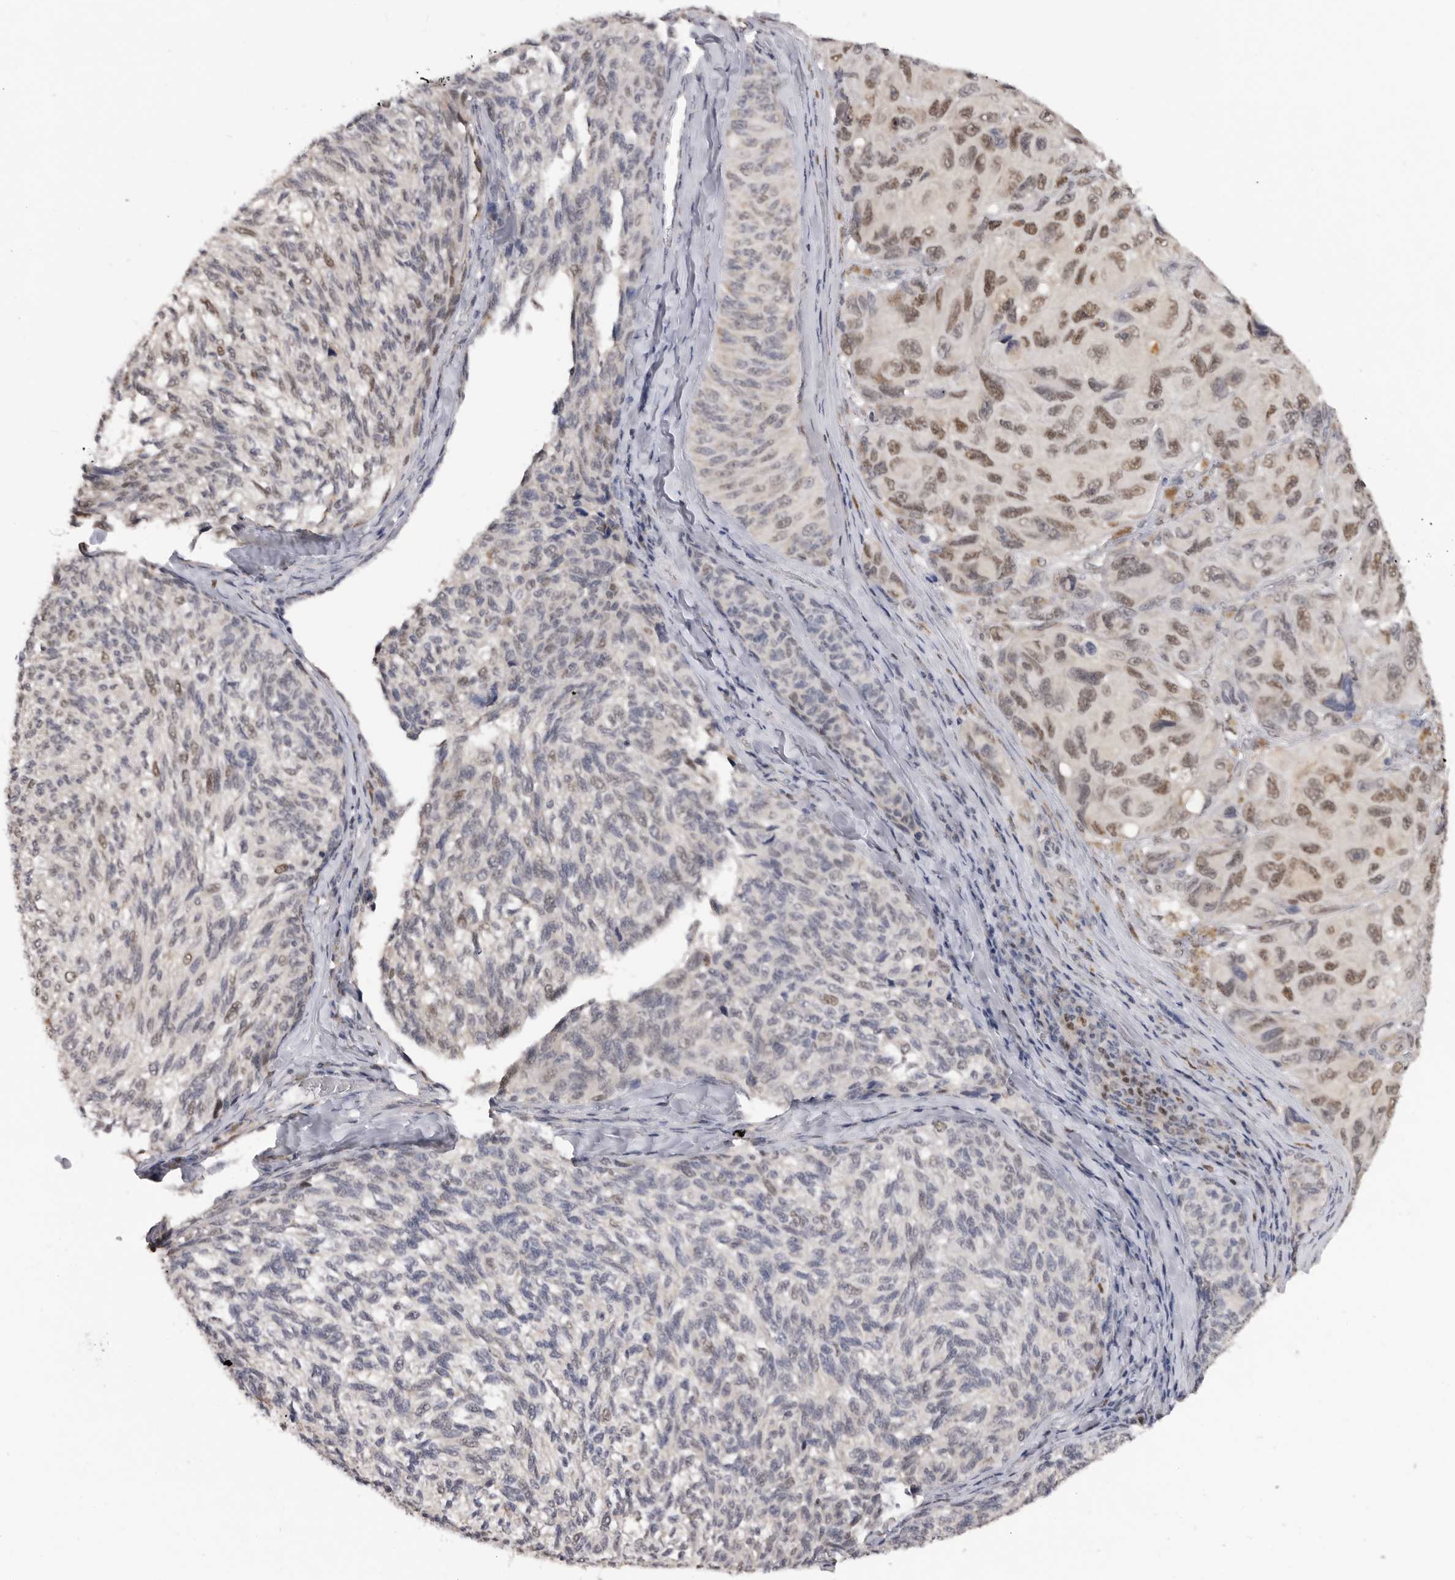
{"staining": {"intensity": "moderate", "quantity": "25%-75%", "location": "nuclear"}, "tissue": "melanoma", "cell_type": "Tumor cells", "image_type": "cancer", "snomed": [{"axis": "morphology", "description": "Malignant melanoma, NOS"}, {"axis": "topography", "description": "Skin"}], "caption": "Malignant melanoma tissue shows moderate nuclear positivity in approximately 25%-75% of tumor cells, visualized by immunohistochemistry.", "gene": "SMARCC1", "patient": {"sex": "female", "age": 73}}